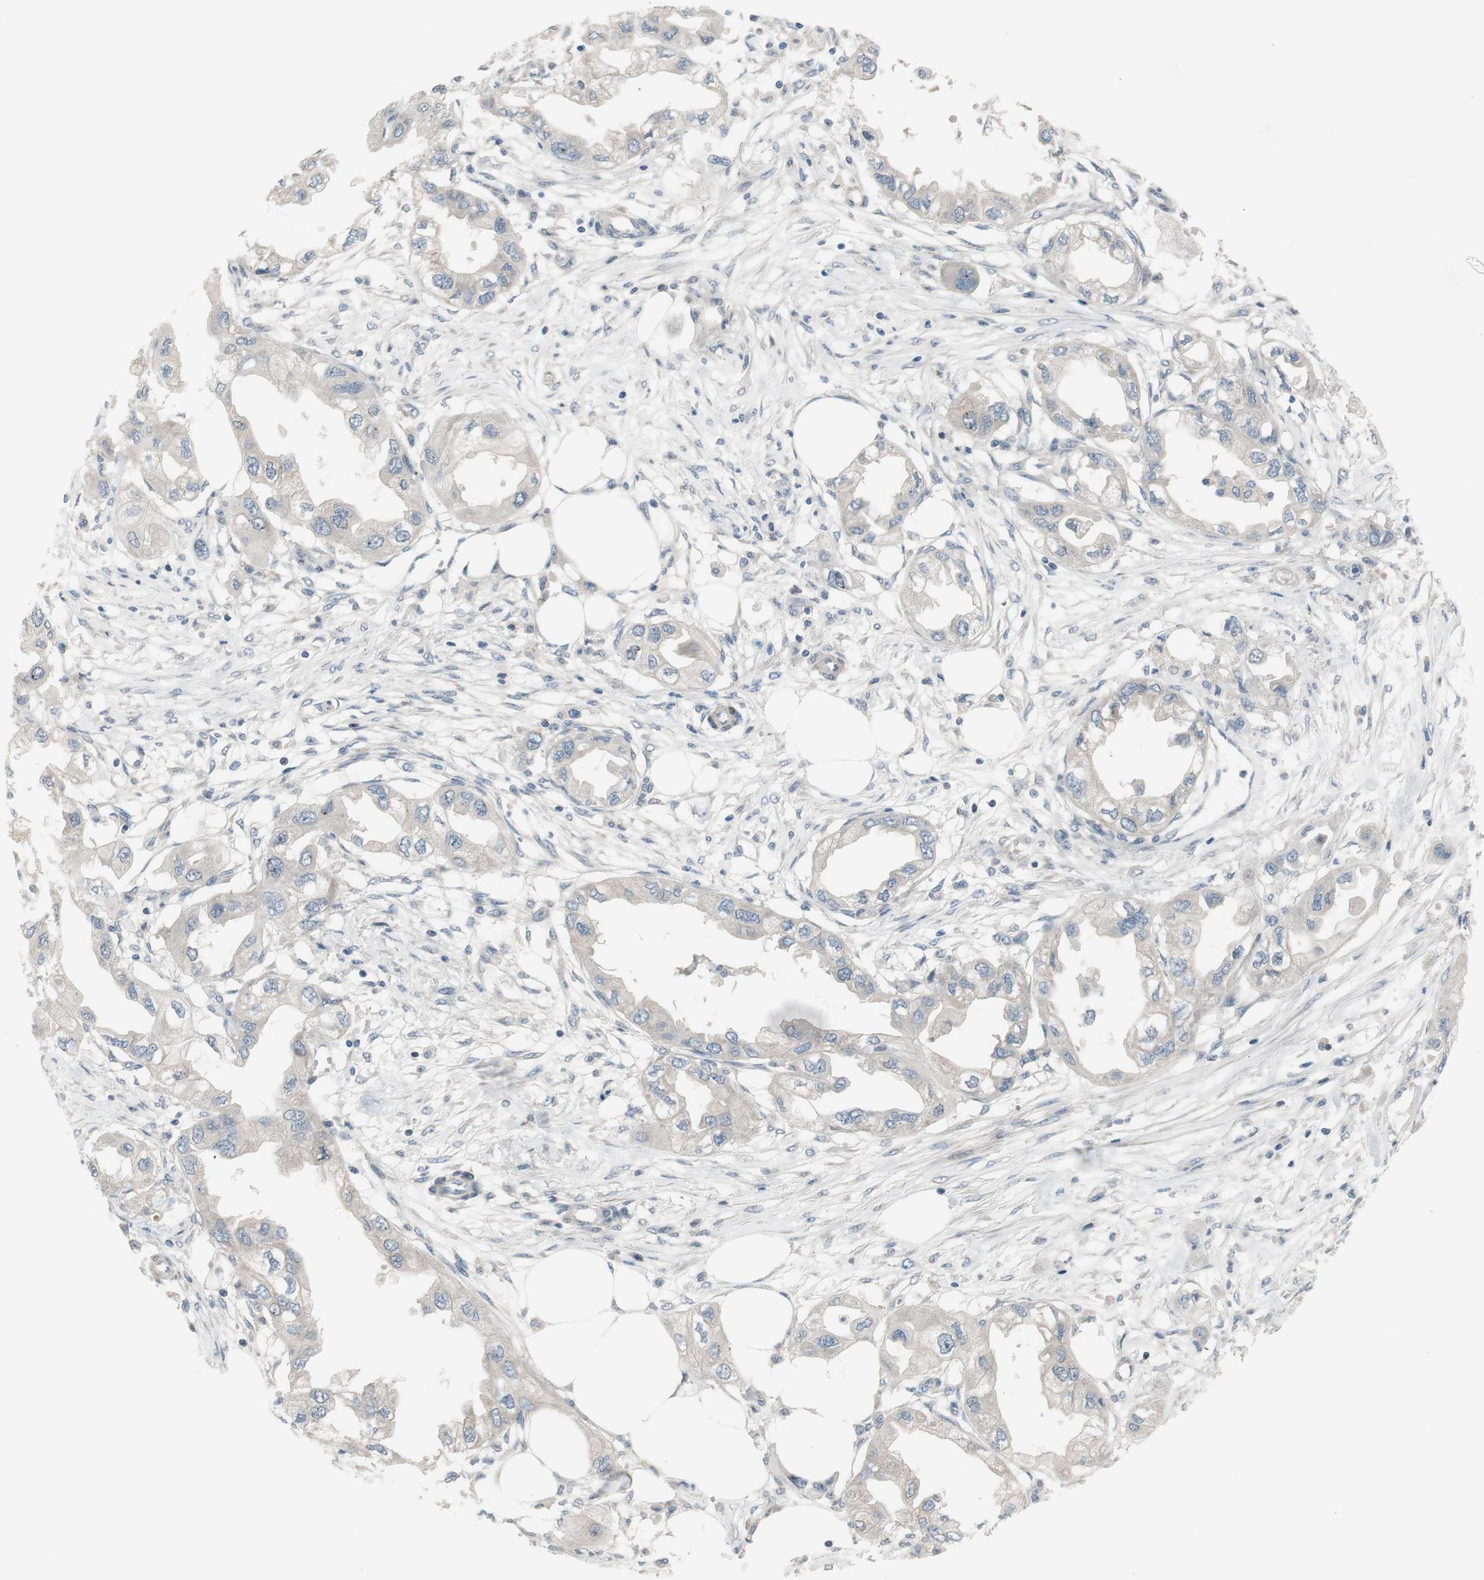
{"staining": {"intensity": "negative", "quantity": "none", "location": "none"}, "tissue": "endometrial cancer", "cell_type": "Tumor cells", "image_type": "cancer", "snomed": [{"axis": "morphology", "description": "Adenocarcinoma, NOS"}, {"axis": "topography", "description": "Endometrium"}], "caption": "IHC photomicrograph of neoplastic tissue: endometrial cancer stained with DAB exhibits no significant protein positivity in tumor cells. Nuclei are stained in blue.", "gene": "TACR3", "patient": {"sex": "female", "age": 67}}